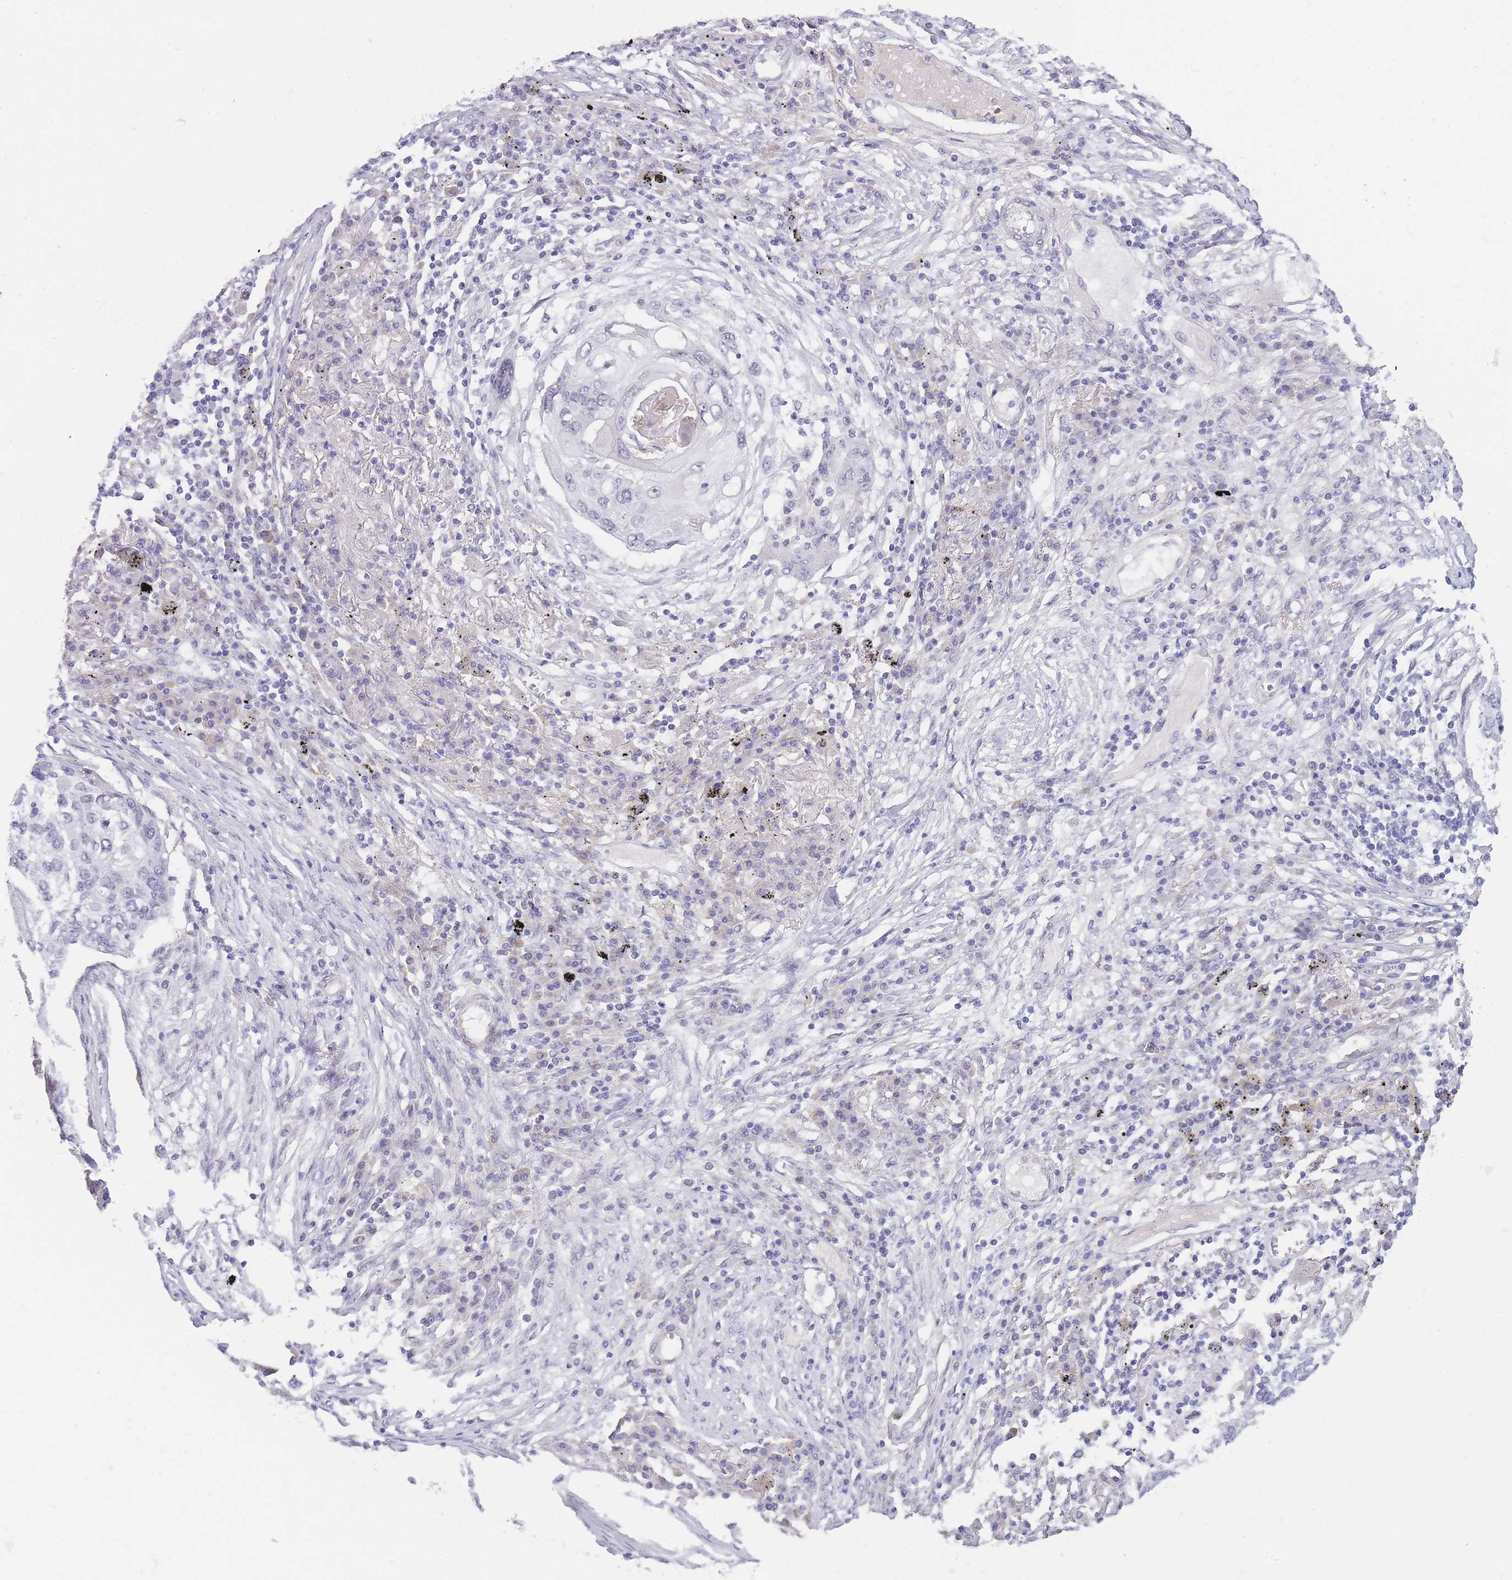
{"staining": {"intensity": "negative", "quantity": "none", "location": "none"}, "tissue": "lung cancer", "cell_type": "Tumor cells", "image_type": "cancer", "snomed": [{"axis": "morphology", "description": "Squamous cell carcinoma, NOS"}, {"axis": "topography", "description": "Lung"}], "caption": "Human lung cancer (squamous cell carcinoma) stained for a protein using immunohistochemistry displays no positivity in tumor cells.", "gene": "PRR23B", "patient": {"sex": "female", "age": 63}}